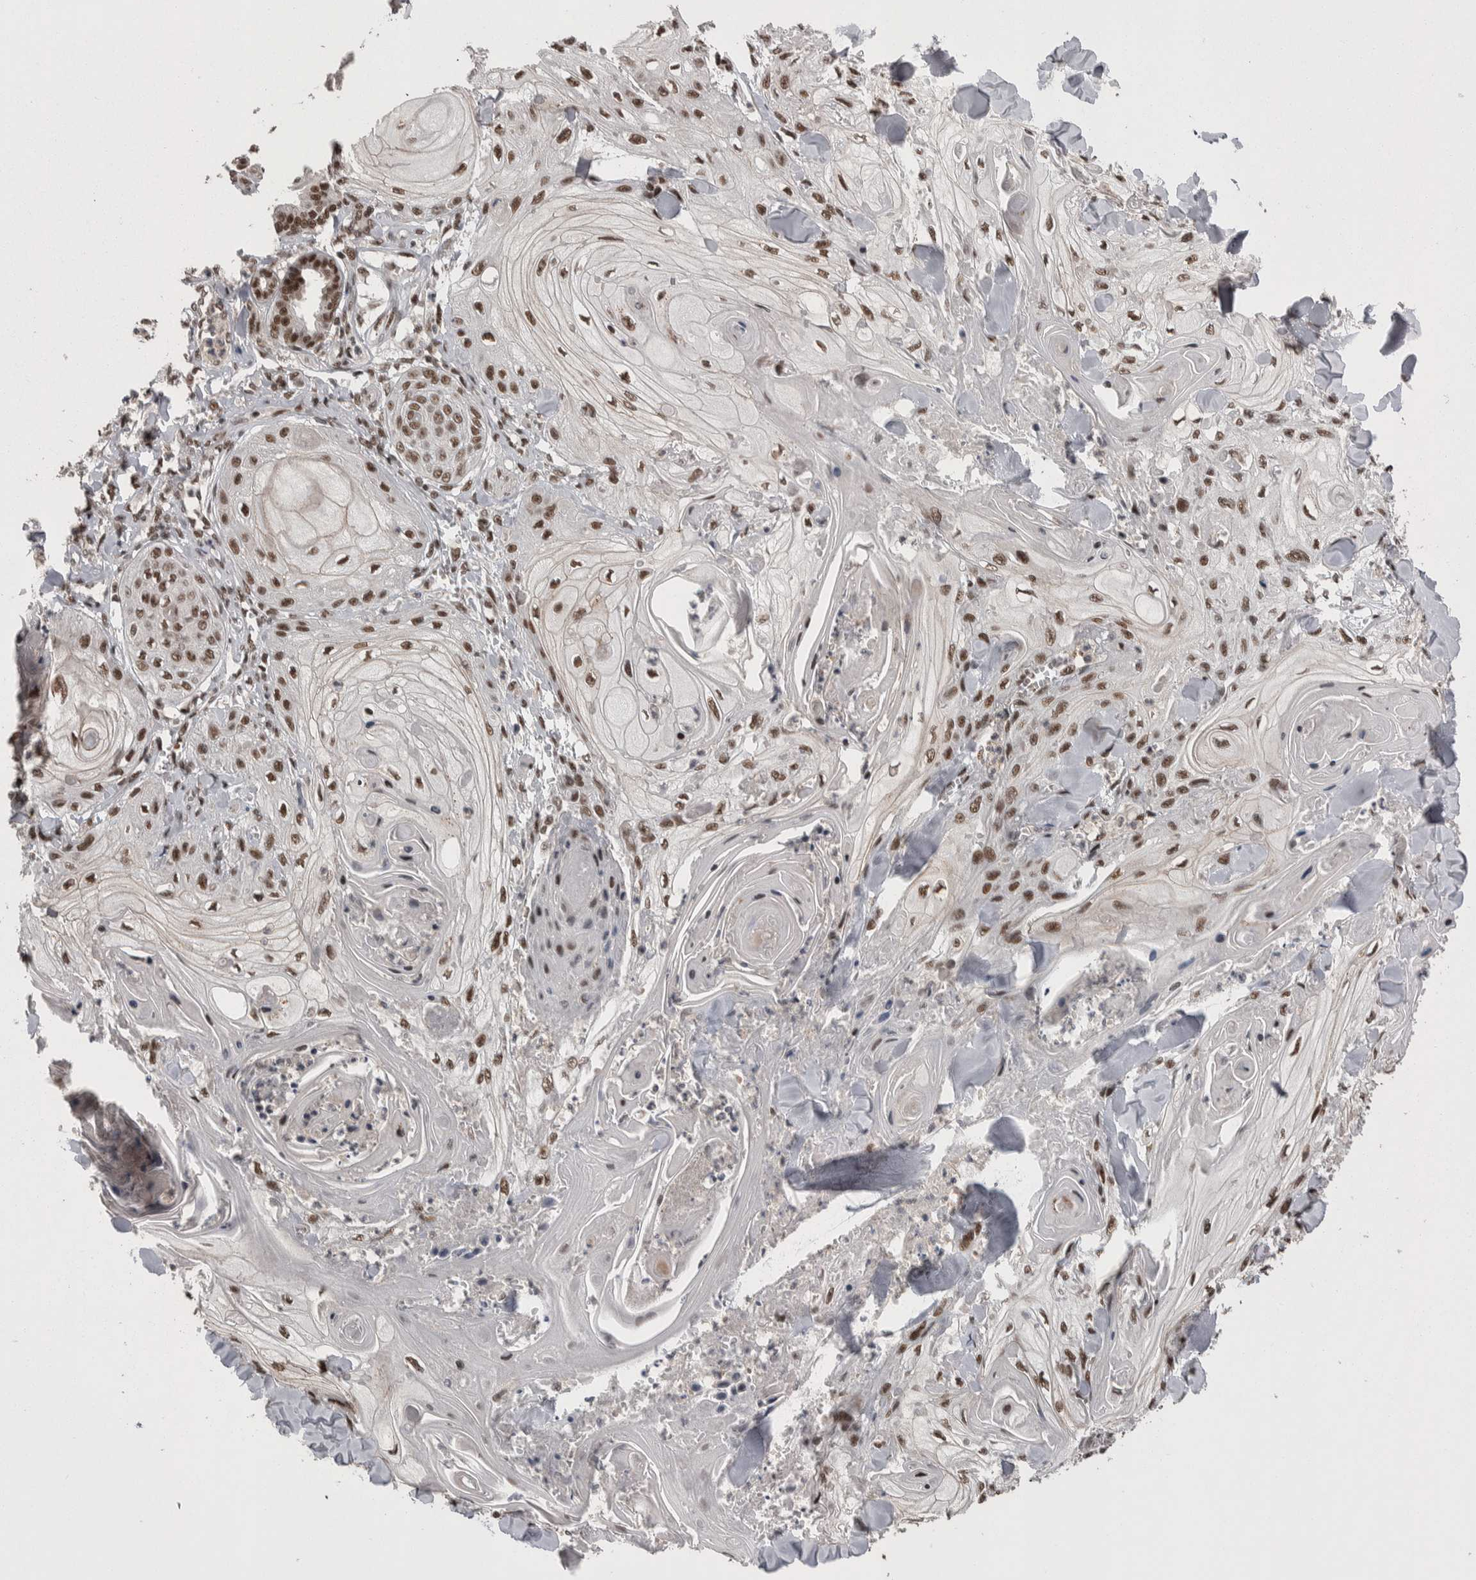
{"staining": {"intensity": "moderate", "quantity": ">75%", "location": "nuclear"}, "tissue": "skin cancer", "cell_type": "Tumor cells", "image_type": "cancer", "snomed": [{"axis": "morphology", "description": "Squamous cell carcinoma, NOS"}, {"axis": "topography", "description": "Skin"}], "caption": "Protein staining of skin cancer tissue reveals moderate nuclear positivity in about >75% of tumor cells.", "gene": "DMTF1", "patient": {"sex": "male", "age": 74}}